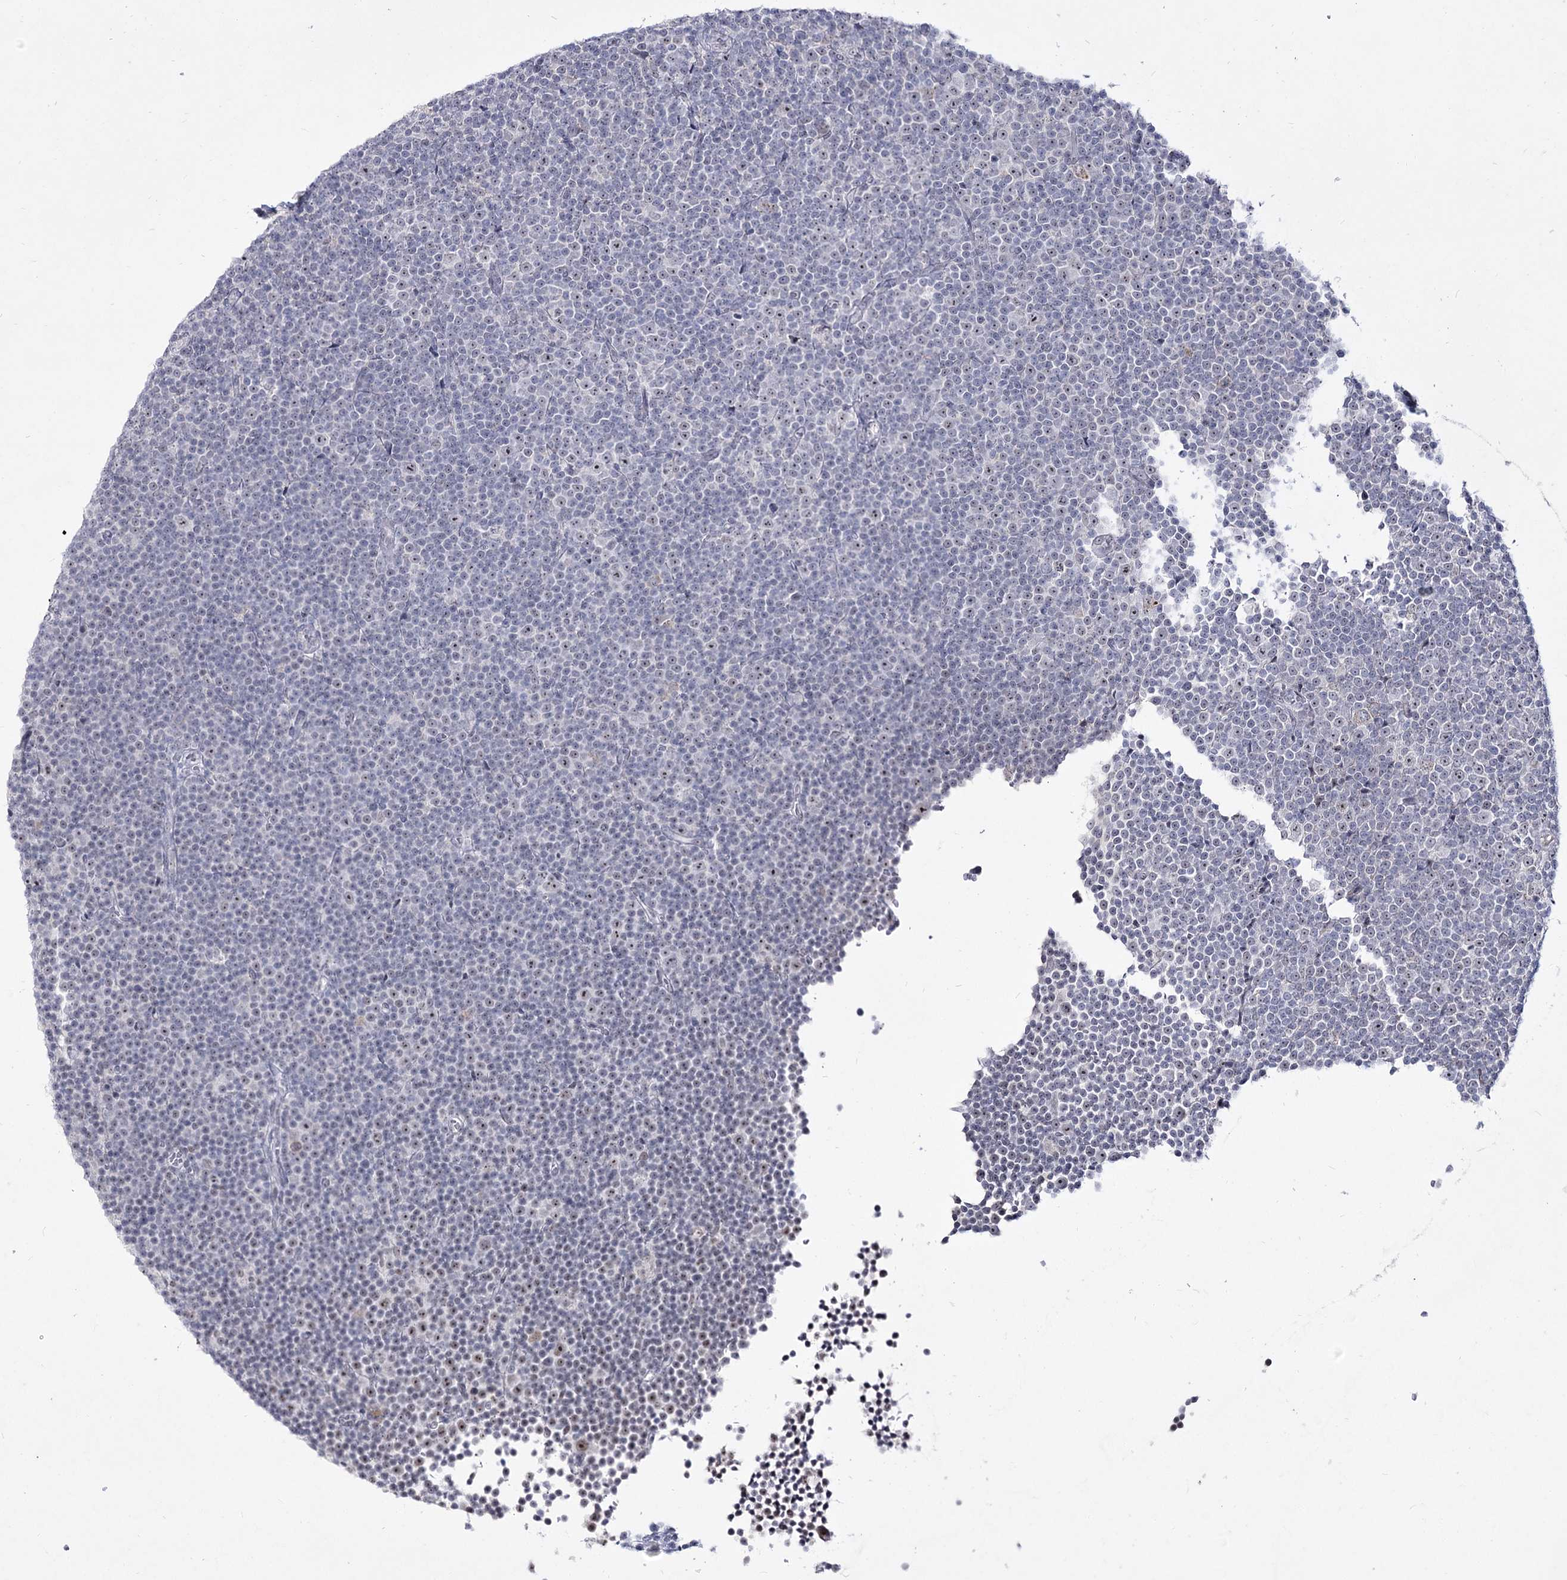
{"staining": {"intensity": "negative", "quantity": "none", "location": "none"}, "tissue": "lymphoma", "cell_type": "Tumor cells", "image_type": "cancer", "snomed": [{"axis": "morphology", "description": "Malignant lymphoma, non-Hodgkin's type, Low grade"}, {"axis": "topography", "description": "Lymph node"}], "caption": "An immunohistochemistry photomicrograph of lymphoma is shown. There is no staining in tumor cells of lymphoma.", "gene": "DDX50", "patient": {"sex": "female", "age": 67}}